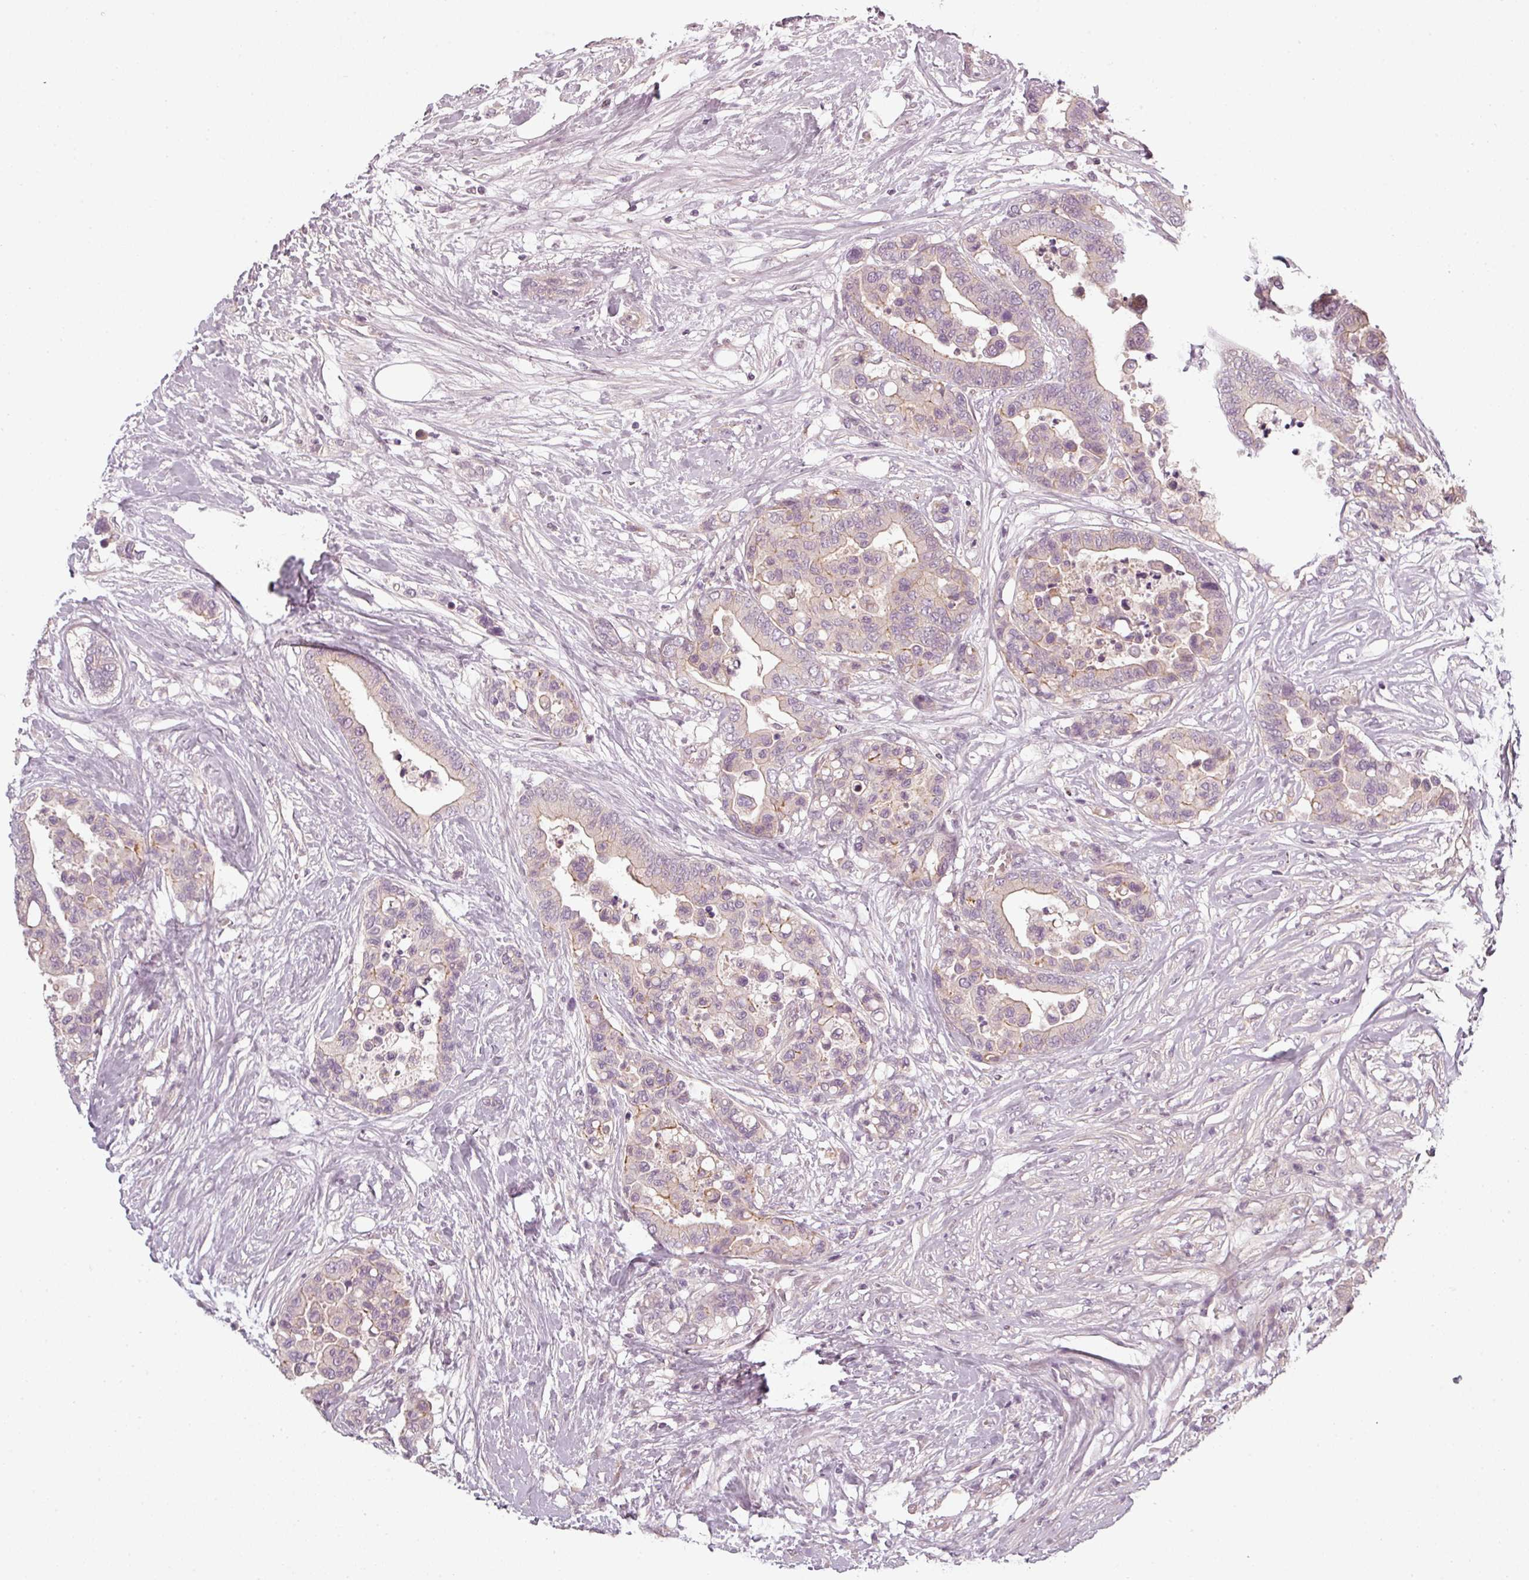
{"staining": {"intensity": "weak", "quantity": "<25%", "location": "cytoplasmic/membranous"}, "tissue": "colorectal cancer", "cell_type": "Tumor cells", "image_type": "cancer", "snomed": [{"axis": "morphology", "description": "Adenocarcinoma, NOS"}, {"axis": "topography", "description": "Colon"}], "caption": "IHC histopathology image of human colorectal adenocarcinoma stained for a protein (brown), which demonstrates no staining in tumor cells. Brightfield microscopy of IHC stained with DAB (brown) and hematoxylin (blue), captured at high magnification.", "gene": "SLC16A9", "patient": {"sex": "male", "age": 82}}